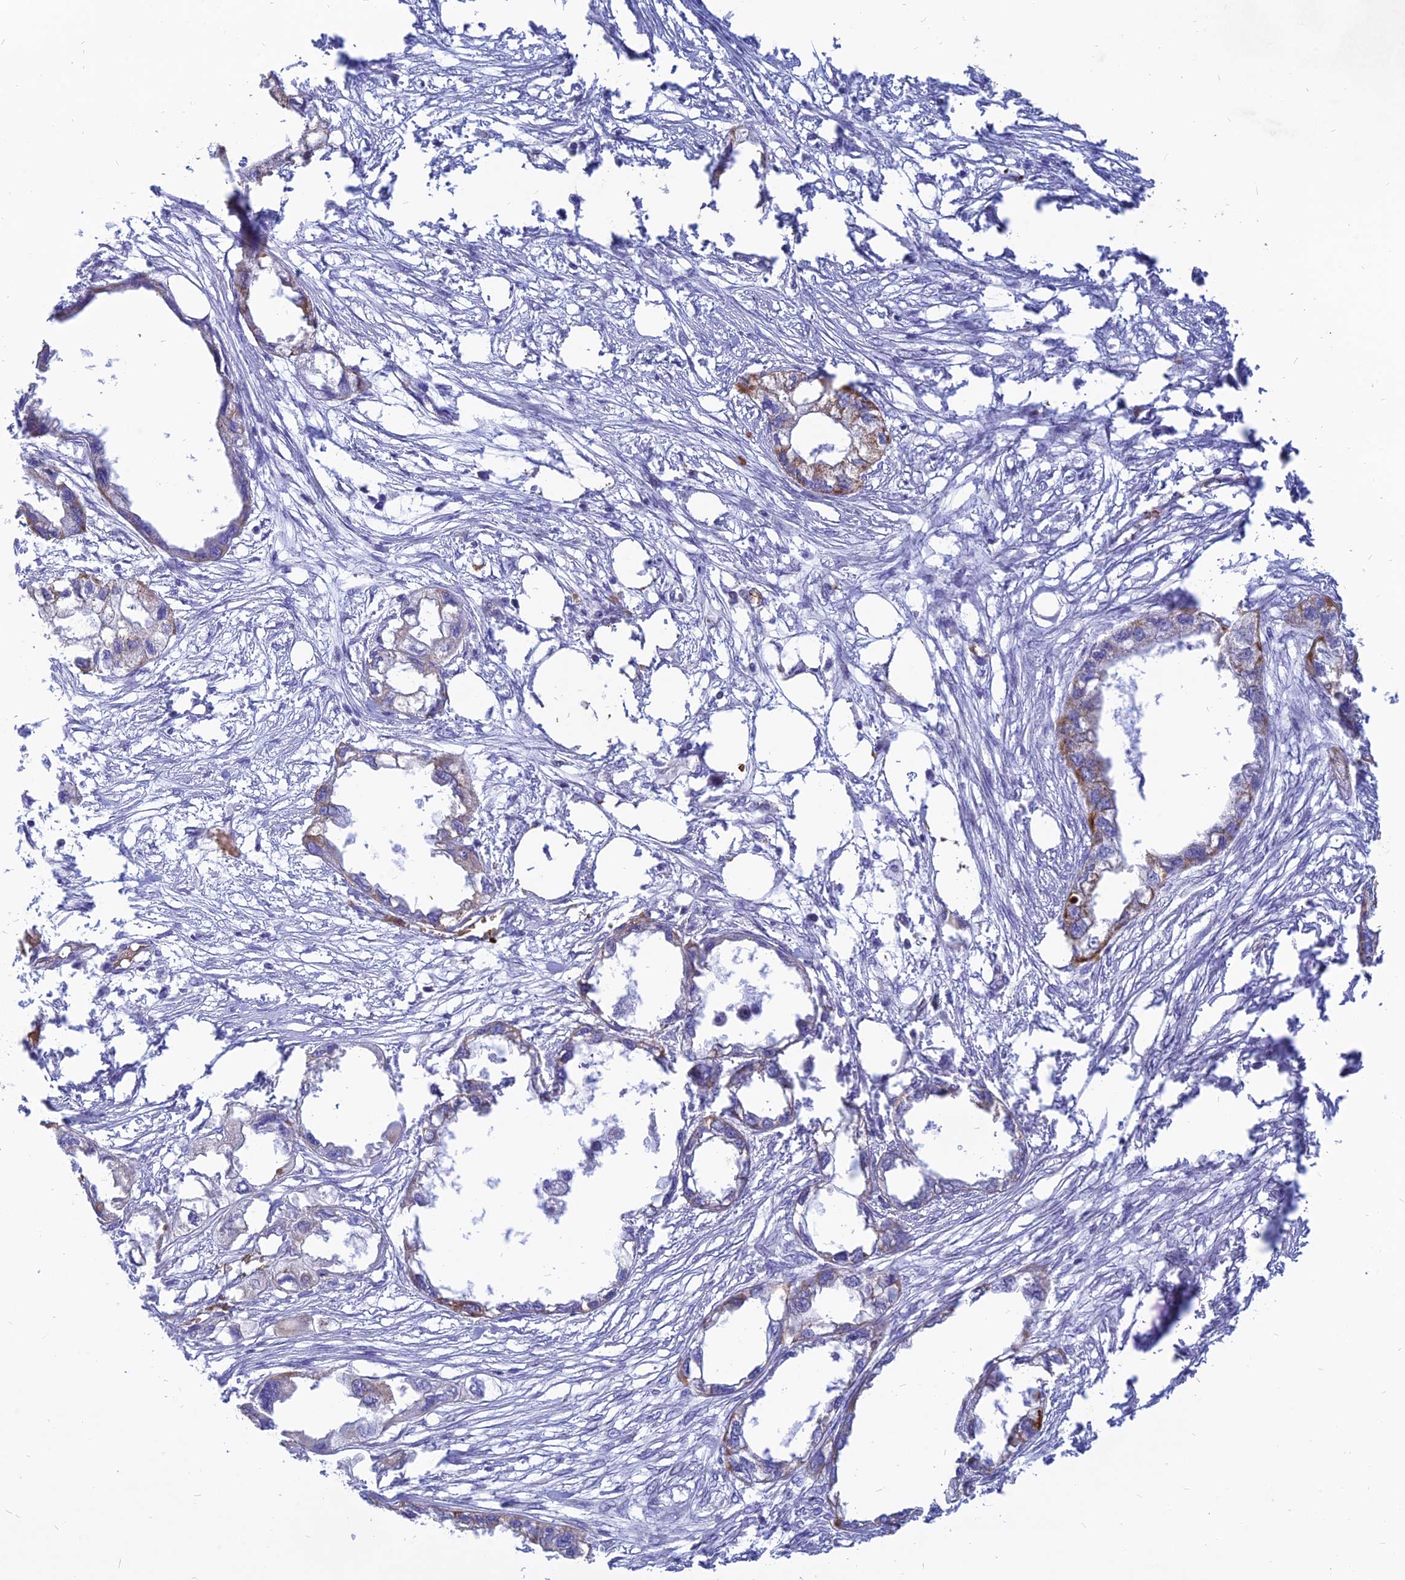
{"staining": {"intensity": "weak", "quantity": "<25%", "location": "cytoplasmic/membranous"}, "tissue": "endometrial cancer", "cell_type": "Tumor cells", "image_type": "cancer", "snomed": [{"axis": "morphology", "description": "Adenocarcinoma, NOS"}, {"axis": "morphology", "description": "Adenocarcinoma, metastatic, NOS"}, {"axis": "topography", "description": "Adipose tissue"}, {"axis": "topography", "description": "Endometrium"}], "caption": "Tumor cells show no significant protein staining in adenocarcinoma (endometrial). (DAB immunohistochemistry (IHC), high magnification).", "gene": "HHAT", "patient": {"sex": "female", "age": 67}}